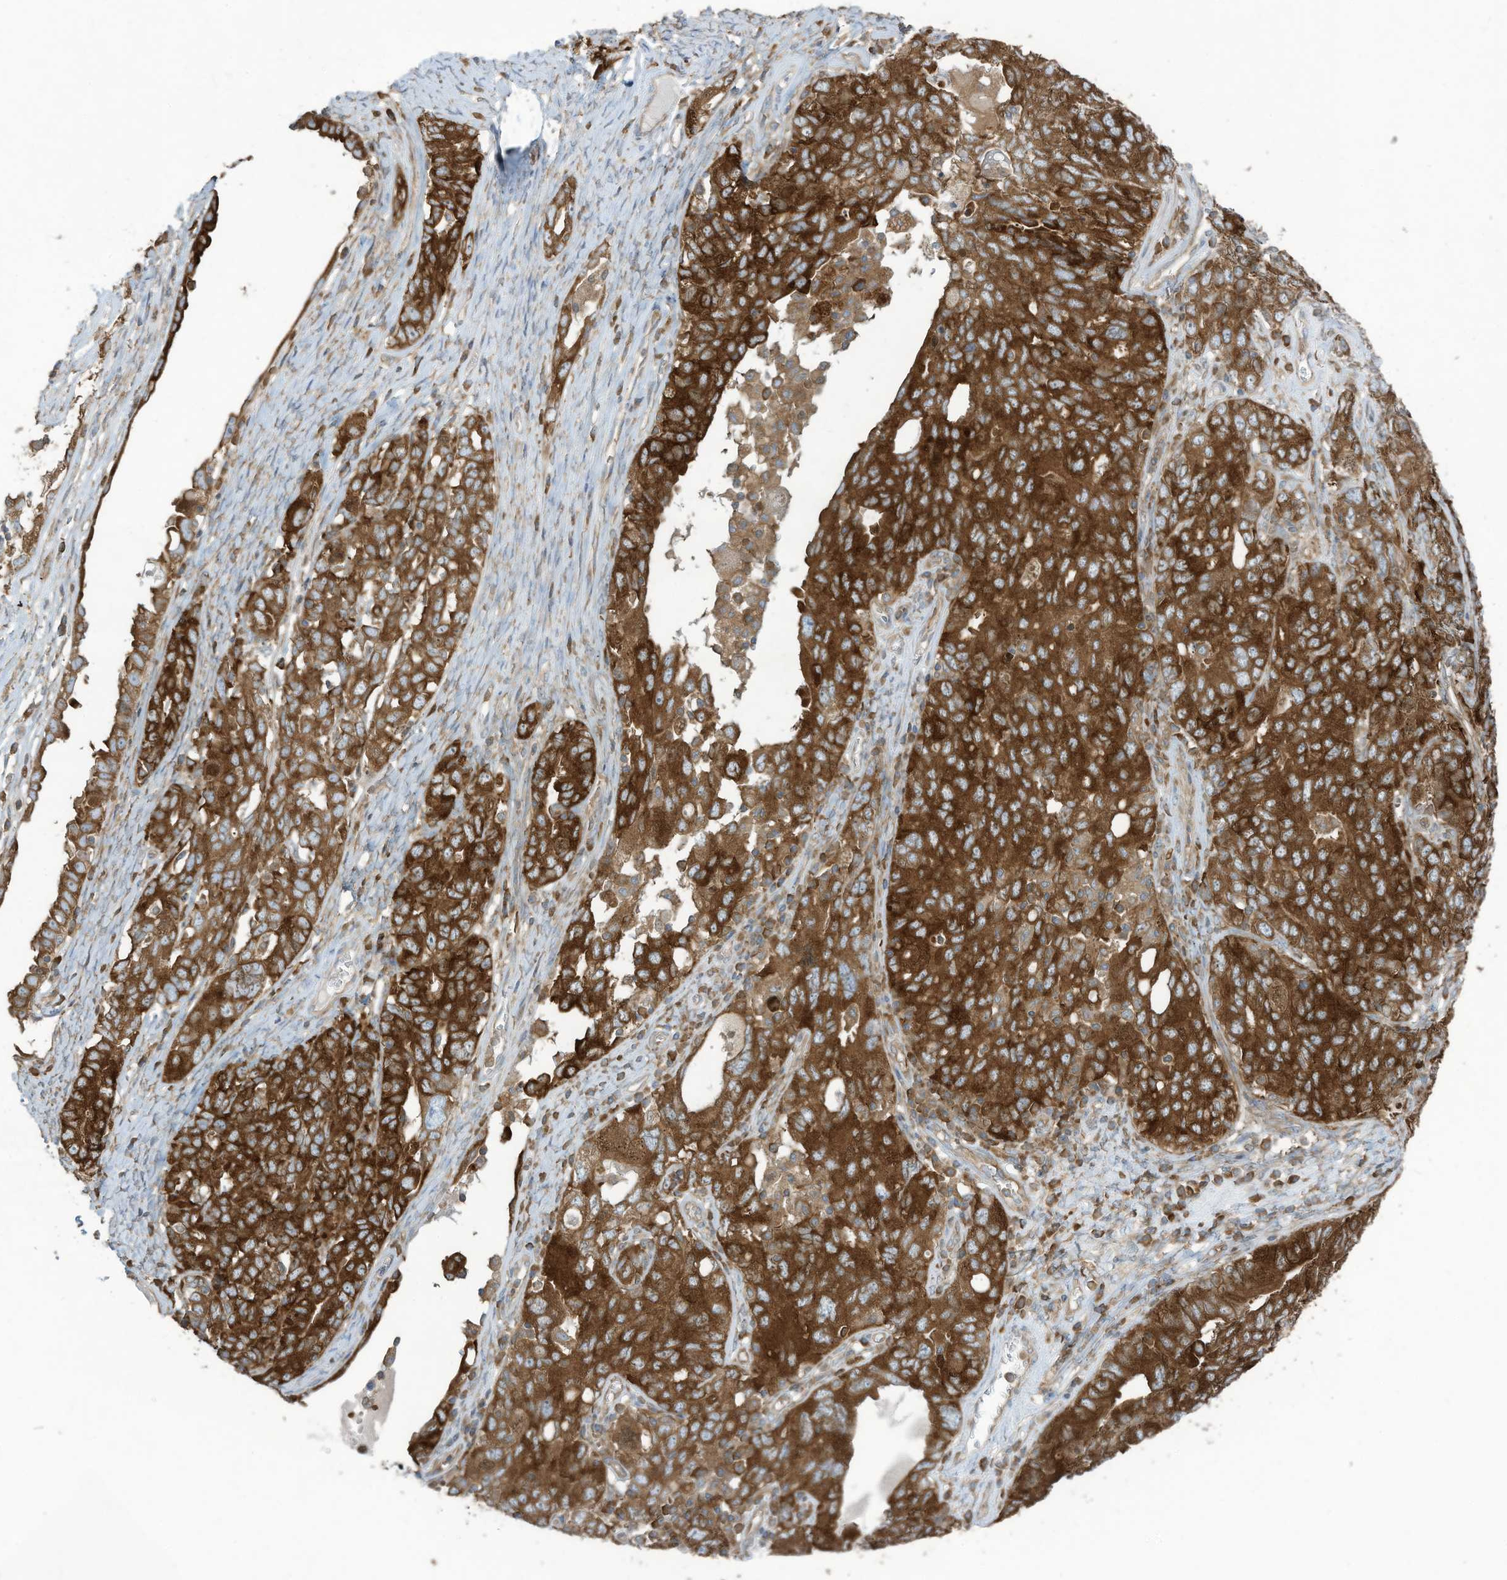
{"staining": {"intensity": "strong", "quantity": "25%-75%", "location": "cytoplasmic/membranous"}, "tissue": "ovarian cancer", "cell_type": "Tumor cells", "image_type": "cancer", "snomed": [{"axis": "morphology", "description": "Carcinoma, endometroid"}, {"axis": "topography", "description": "Ovary"}], "caption": "Human ovarian endometroid carcinoma stained for a protein (brown) reveals strong cytoplasmic/membranous positive expression in about 25%-75% of tumor cells.", "gene": "OLA1", "patient": {"sex": "female", "age": 62}}